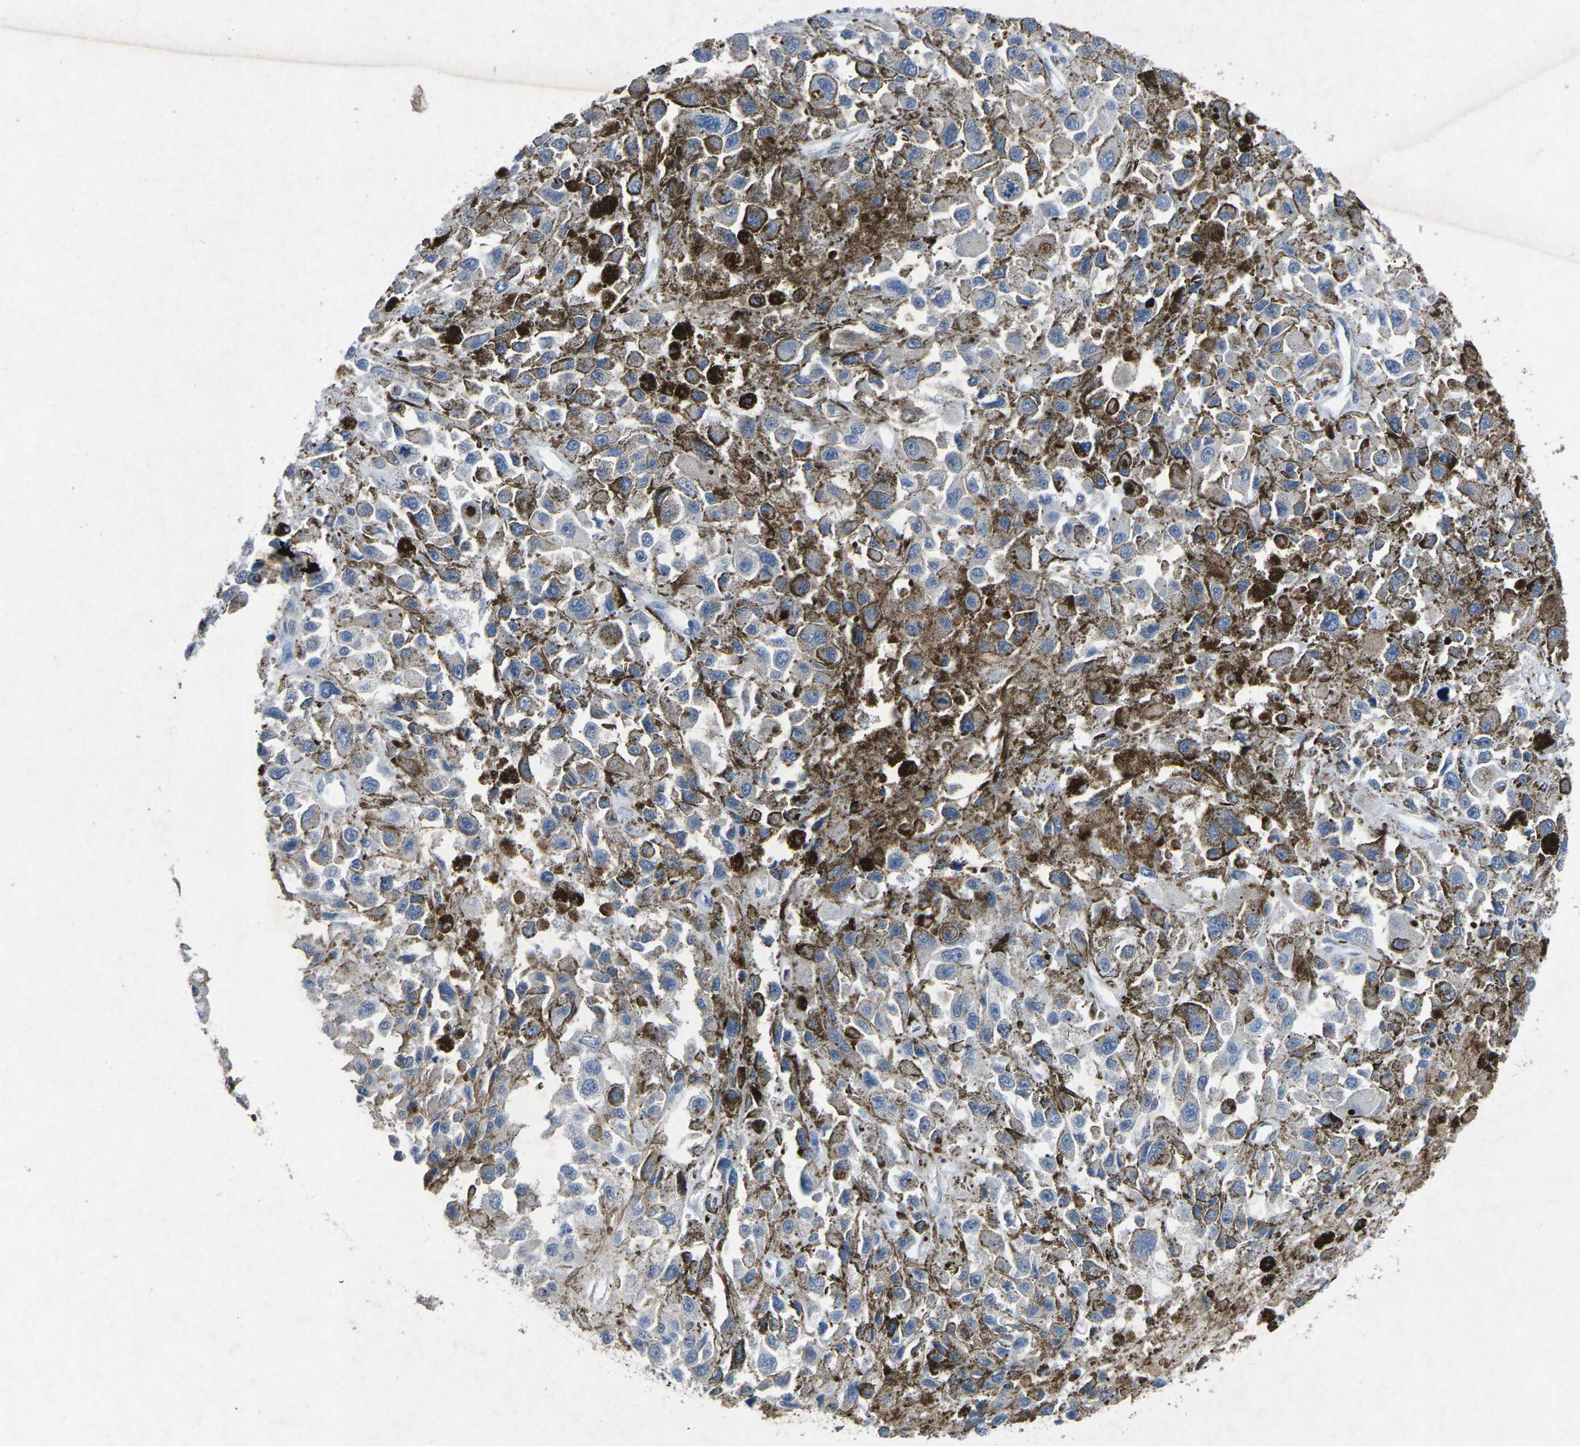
{"staining": {"intensity": "weak", "quantity": "<25%", "location": "cytoplasmic/membranous"}, "tissue": "melanoma", "cell_type": "Tumor cells", "image_type": "cancer", "snomed": [{"axis": "morphology", "description": "Malignant melanoma, Metastatic site"}, {"axis": "topography", "description": "Lymph node"}], "caption": "A high-resolution image shows IHC staining of malignant melanoma (metastatic site), which reveals no significant staining in tumor cells.", "gene": "PLG", "patient": {"sex": "male", "age": 59}}